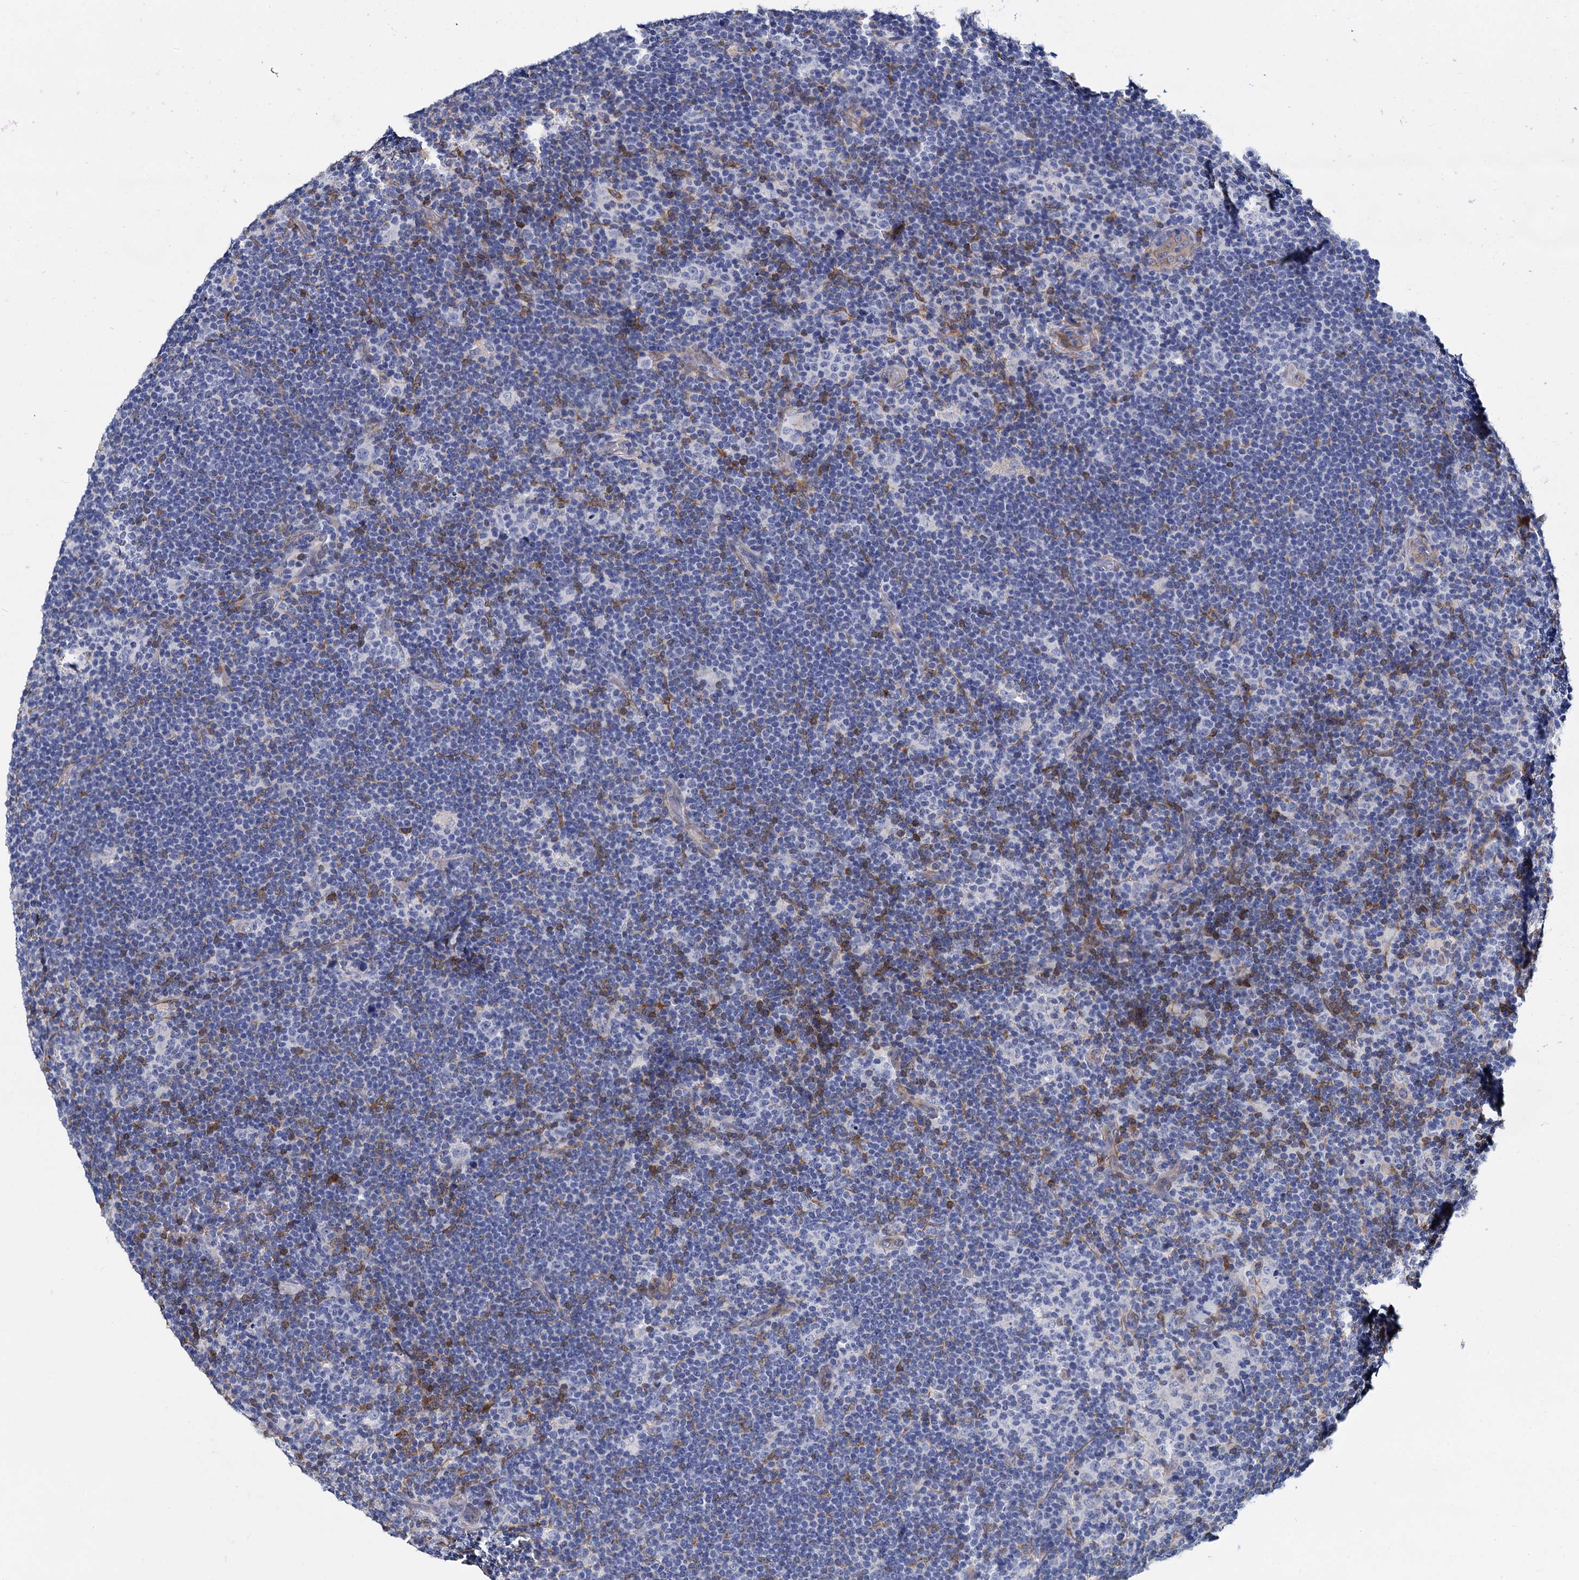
{"staining": {"intensity": "negative", "quantity": "none", "location": "none"}, "tissue": "lymphoma", "cell_type": "Tumor cells", "image_type": "cancer", "snomed": [{"axis": "morphology", "description": "Hodgkin's disease, NOS"}, {"axis": "topography", "description": "Lymph node"}], "caption": "The micrograph demonstrates no staining of tumor cells in lymphoma.", "gene": "GSTM3", "patient": {"sex": "female", "age": 57}}